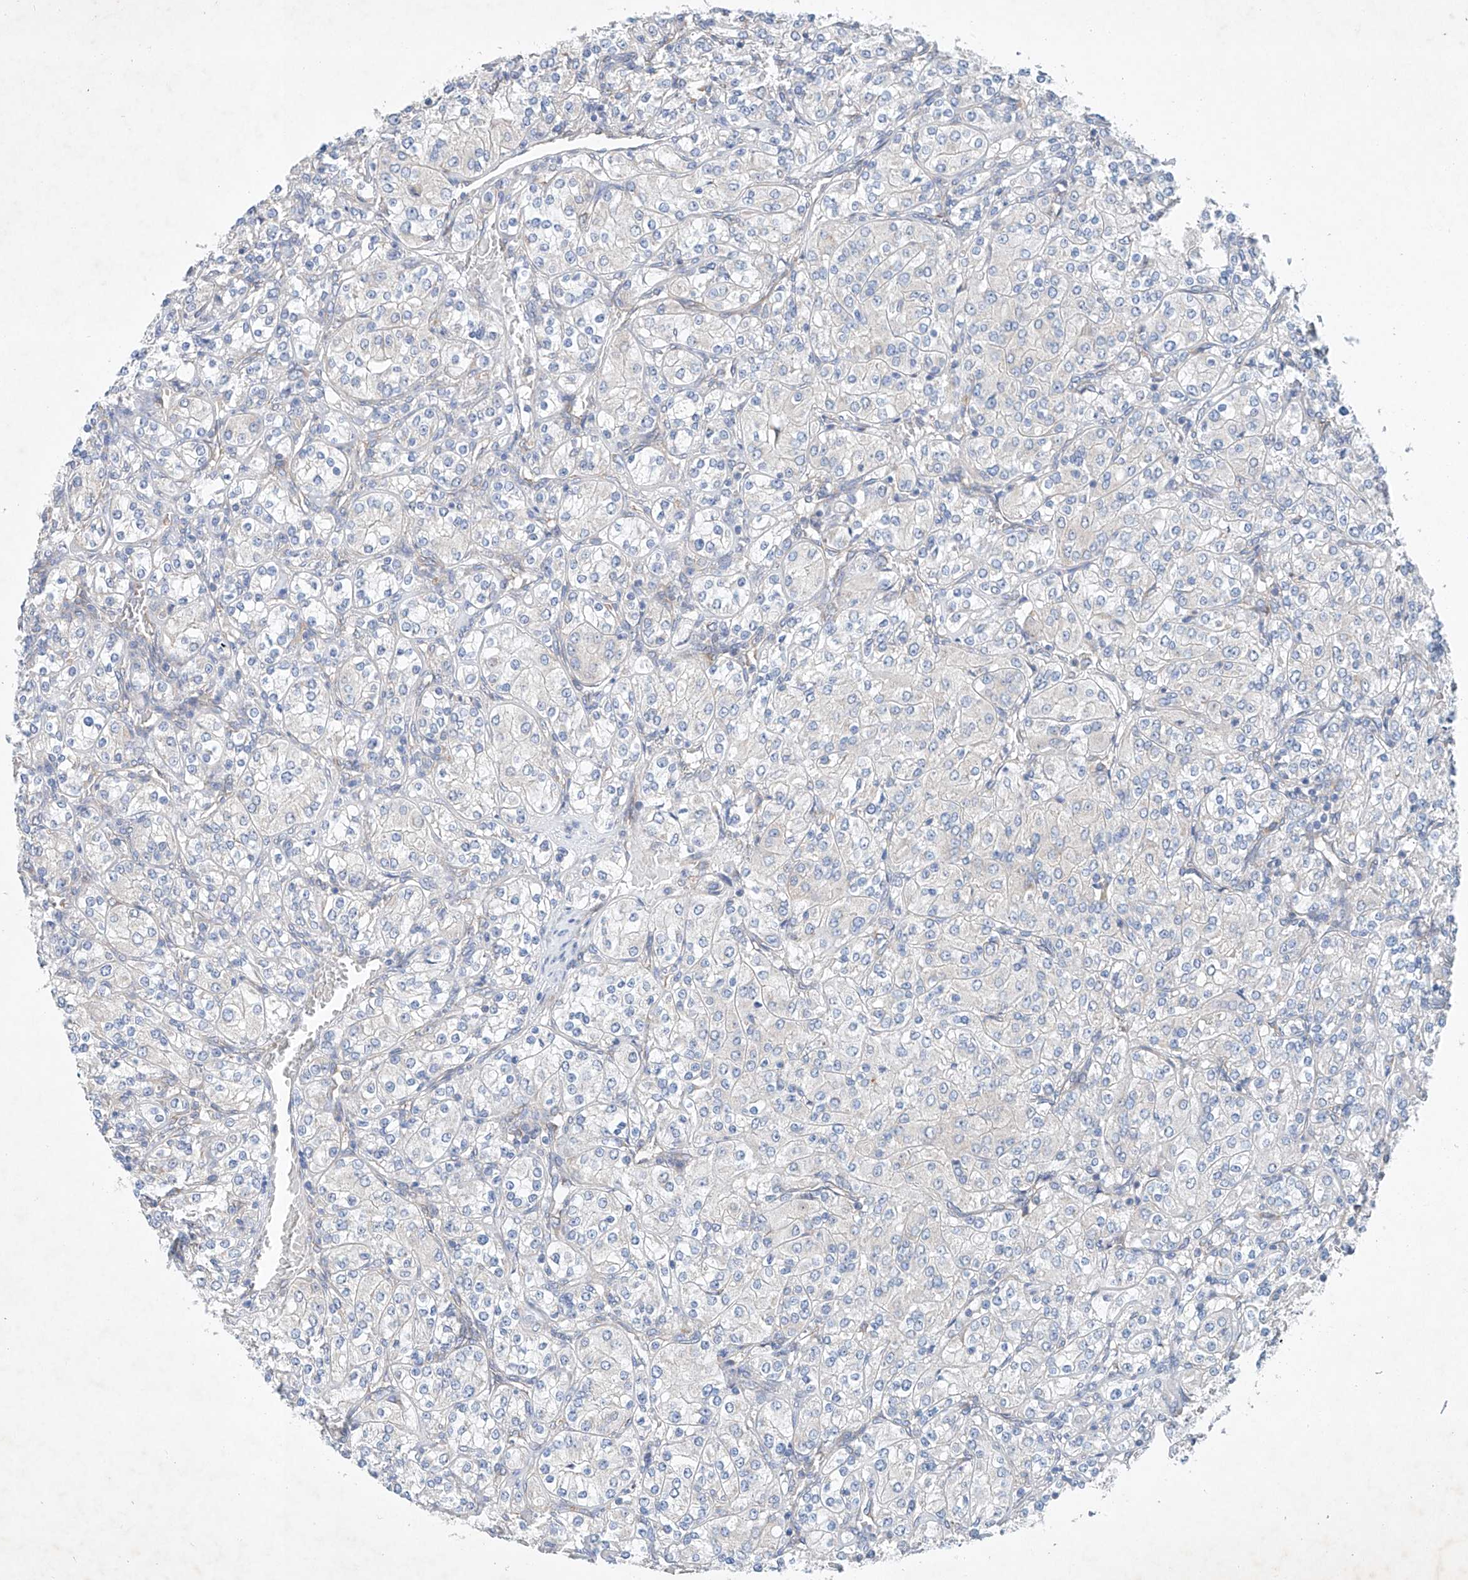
{"staining": {"intensity": "negative", "quantity": "none", "location": "none"}, "tissue": "renal cancer", "cell_type": "Tumor cells", "image_type": "cancer", "snomed": [{"axis": "morphology", "description": "Adenocarcinoma, NOS"}, {"axis": "topography", "description": "Kidney"}], "caption": "Tumor cells are negative for protein expression in human renal cancer.", "gene": "FASTK", "patient": {"sex": "male", "age": 77}}